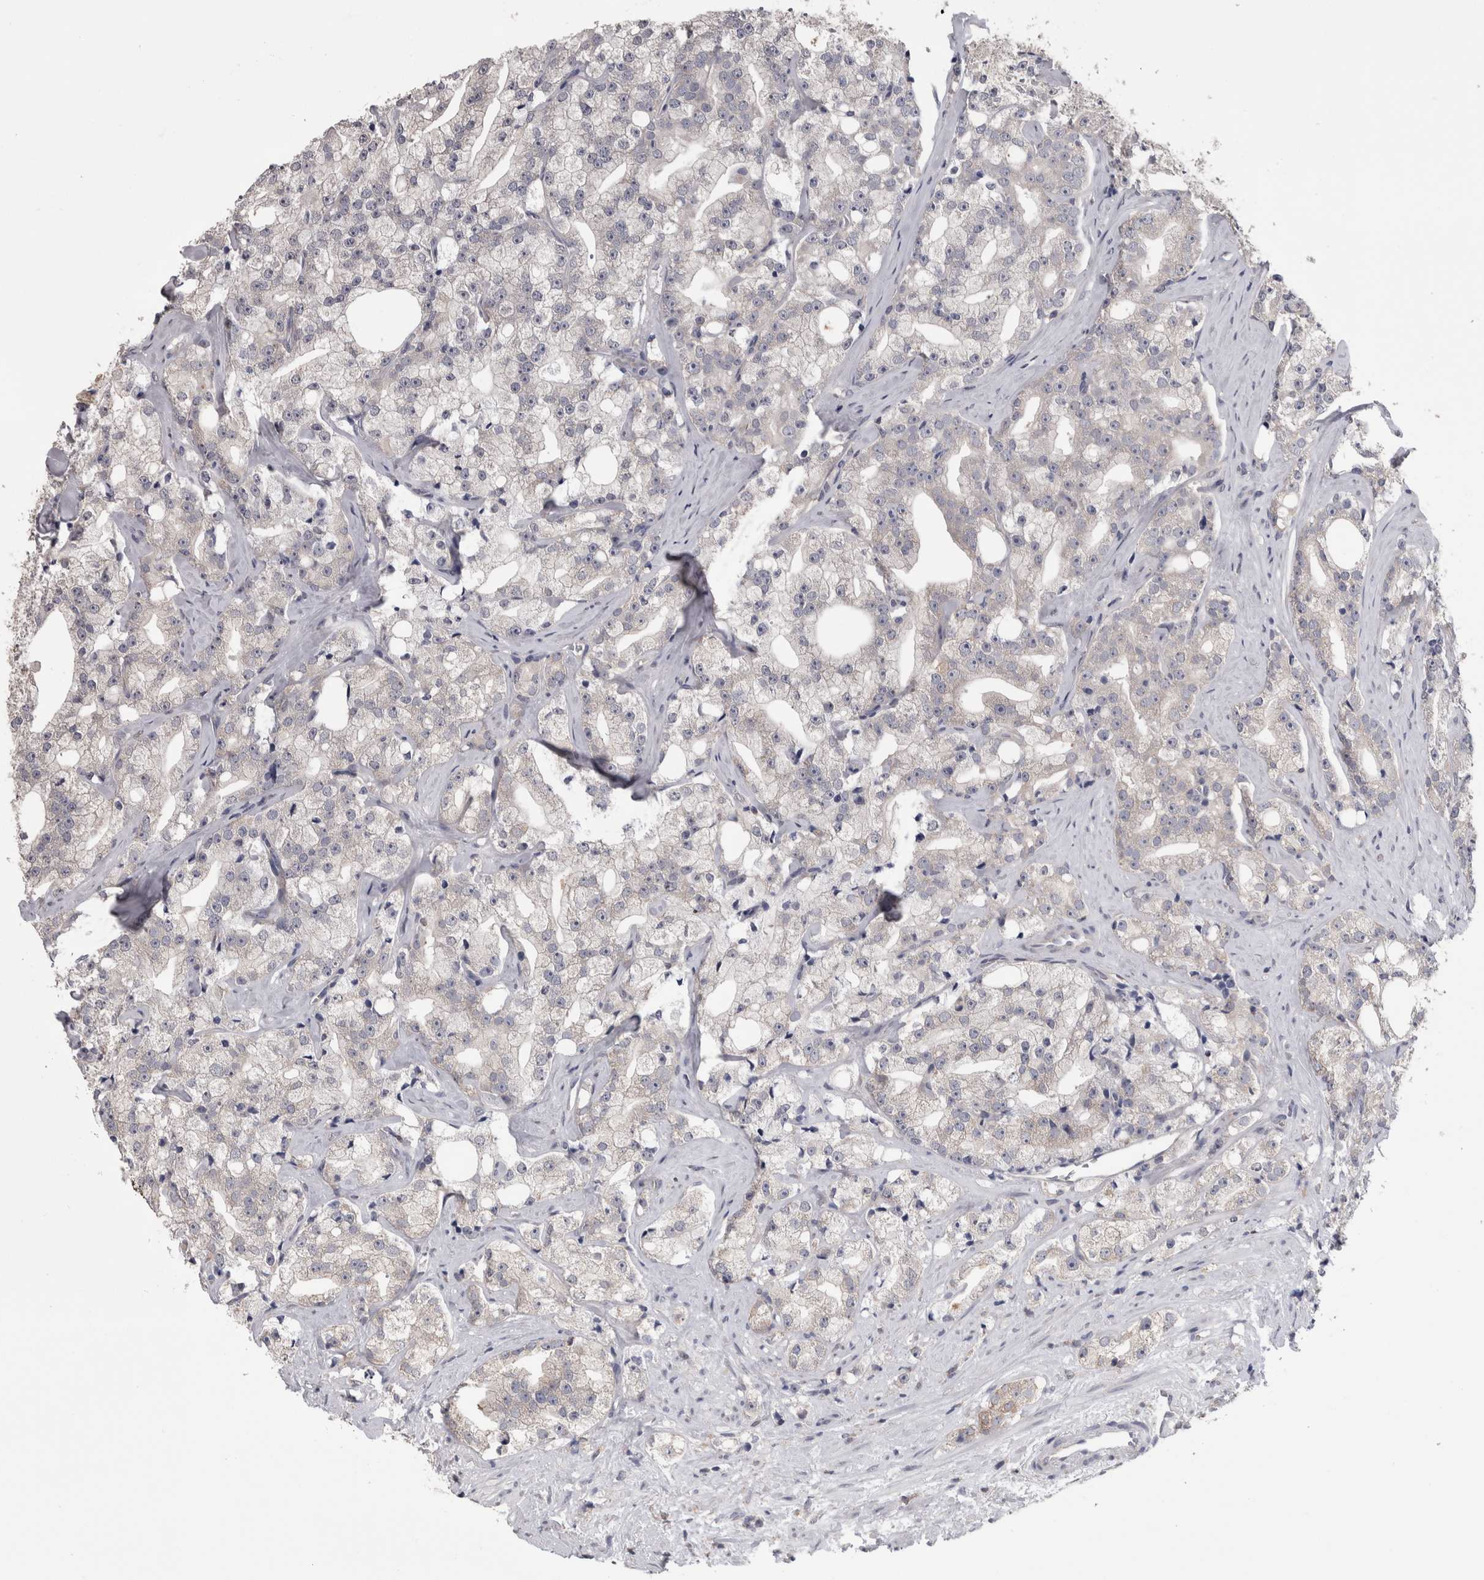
{"staining": {"intensity": "negative", "quantity": "none", "location": "none"}, "tissue": "prostate cancer", "cell_type": "Tumor cells", "image_type": "cancer", "snomed": [{"axis": "morphology", "description": "Adenocarcinoma, High grade"}, {"axis": "topography", "description": "Prostate"}], "caption": "Prostate adenocarcinoma (high-grade) was stained to show a protein in brown. There is no significant staining in tumor cells.", "gene": "DDX6", "patient": {"sex": "male", "age": 64}}